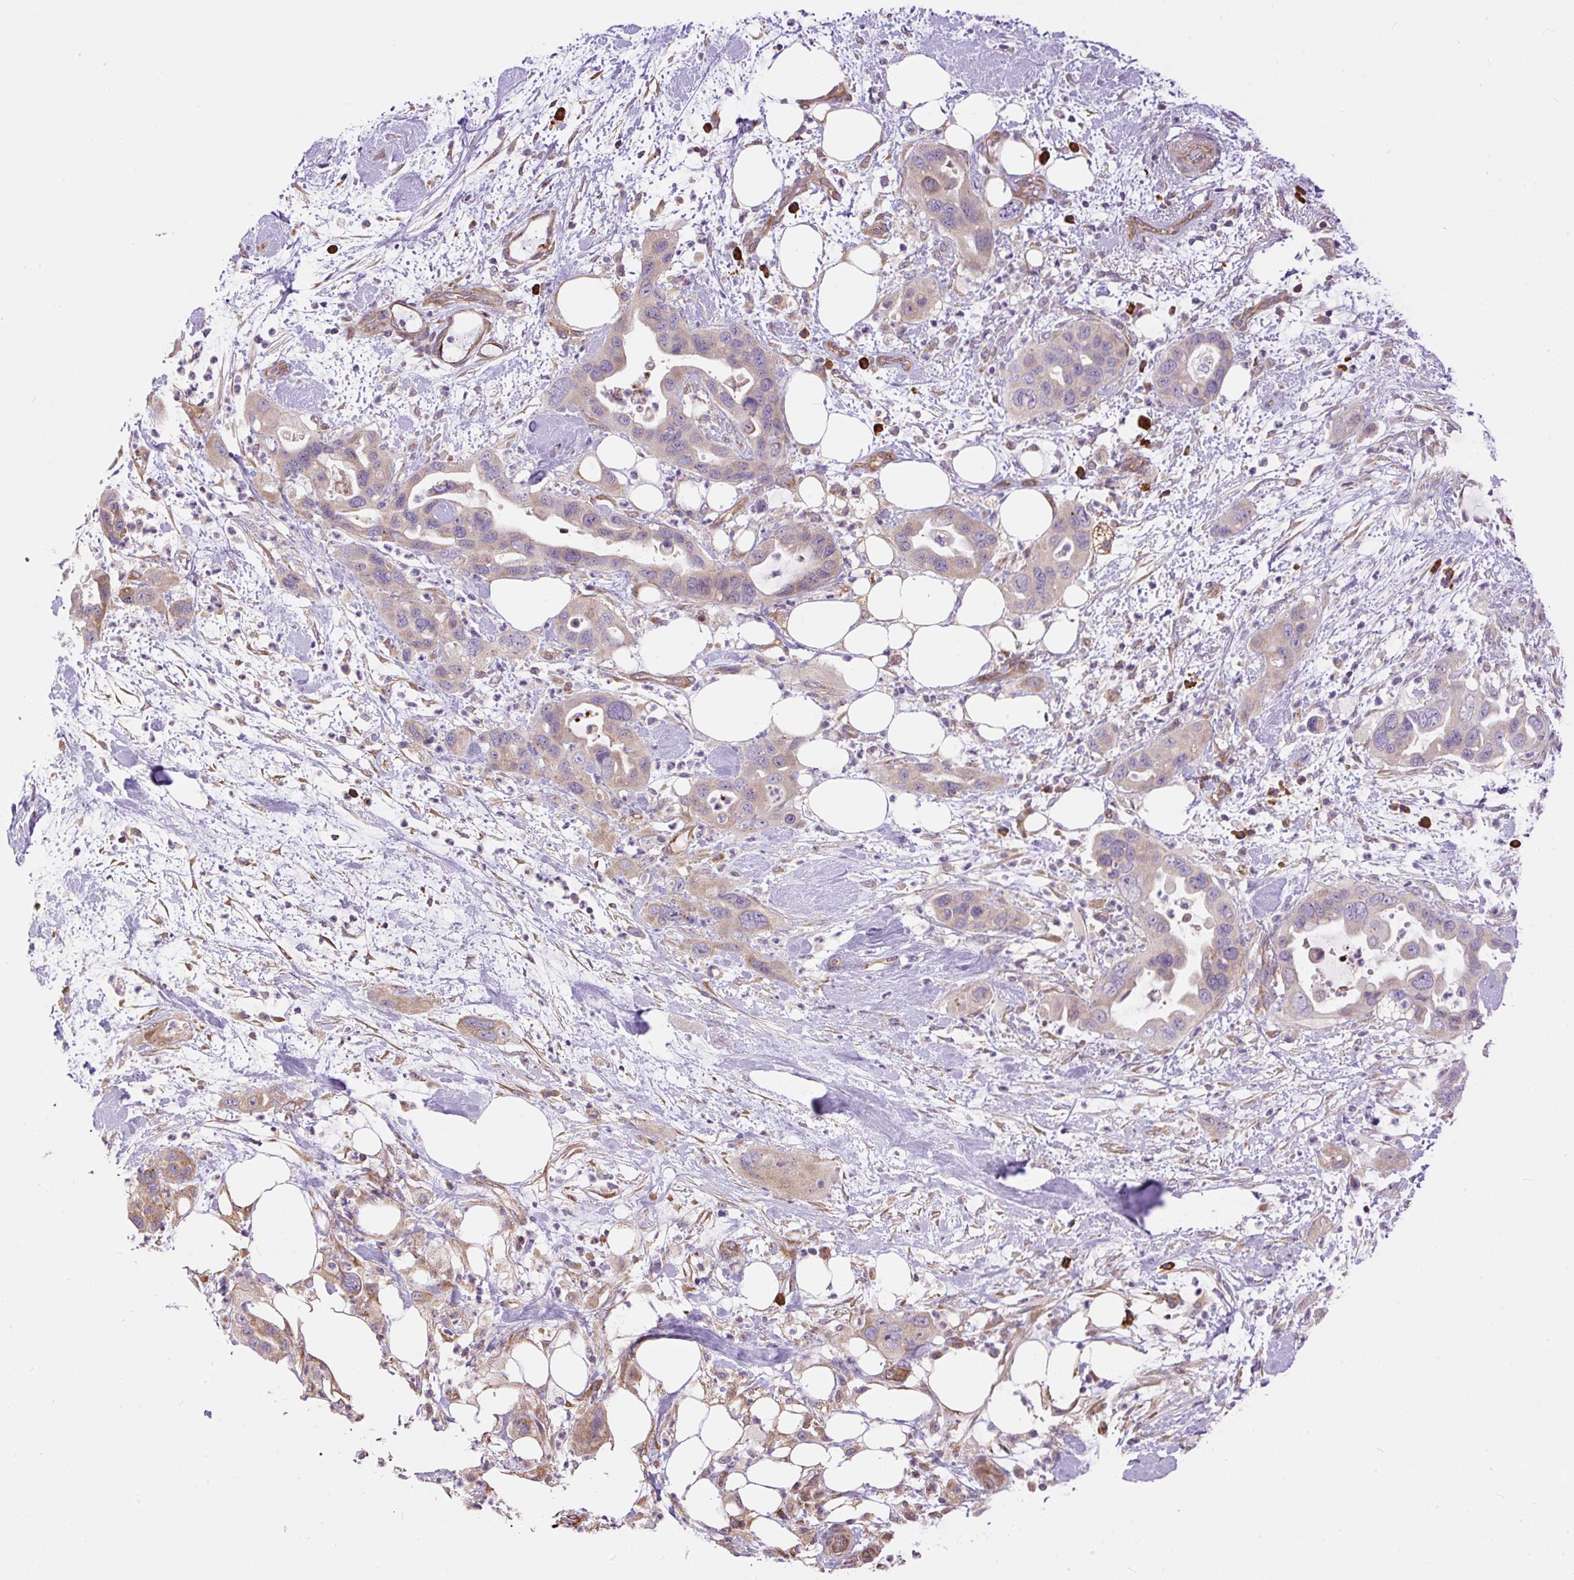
{"staining": {"intensity": "moderate", "quantity": "25%-75%", "location": "cytoplasmic/membranous"}, "tissue": "pancreatic cancer", "cell_type": "Tumor cells", "image_type": "cancer", "snomed": [{"axis": "morphology", "description": "Adenocarcinoma, NOS"}, {"axis": "topography", "description": "Pancreas"}], "caption": "Immunohistochemical staining of pancreatic cancer (adenocarcinoma) reveals moderate cytoplasmic/membranous protein positivity in about 25%-75% of tumor cells. (Stains: DAB in brown, nuclei in blue, Microscopy: brightfield microscopy at high magnification).", "gene": "PPME1", "patient": {"sex": "female", "age": 71}}